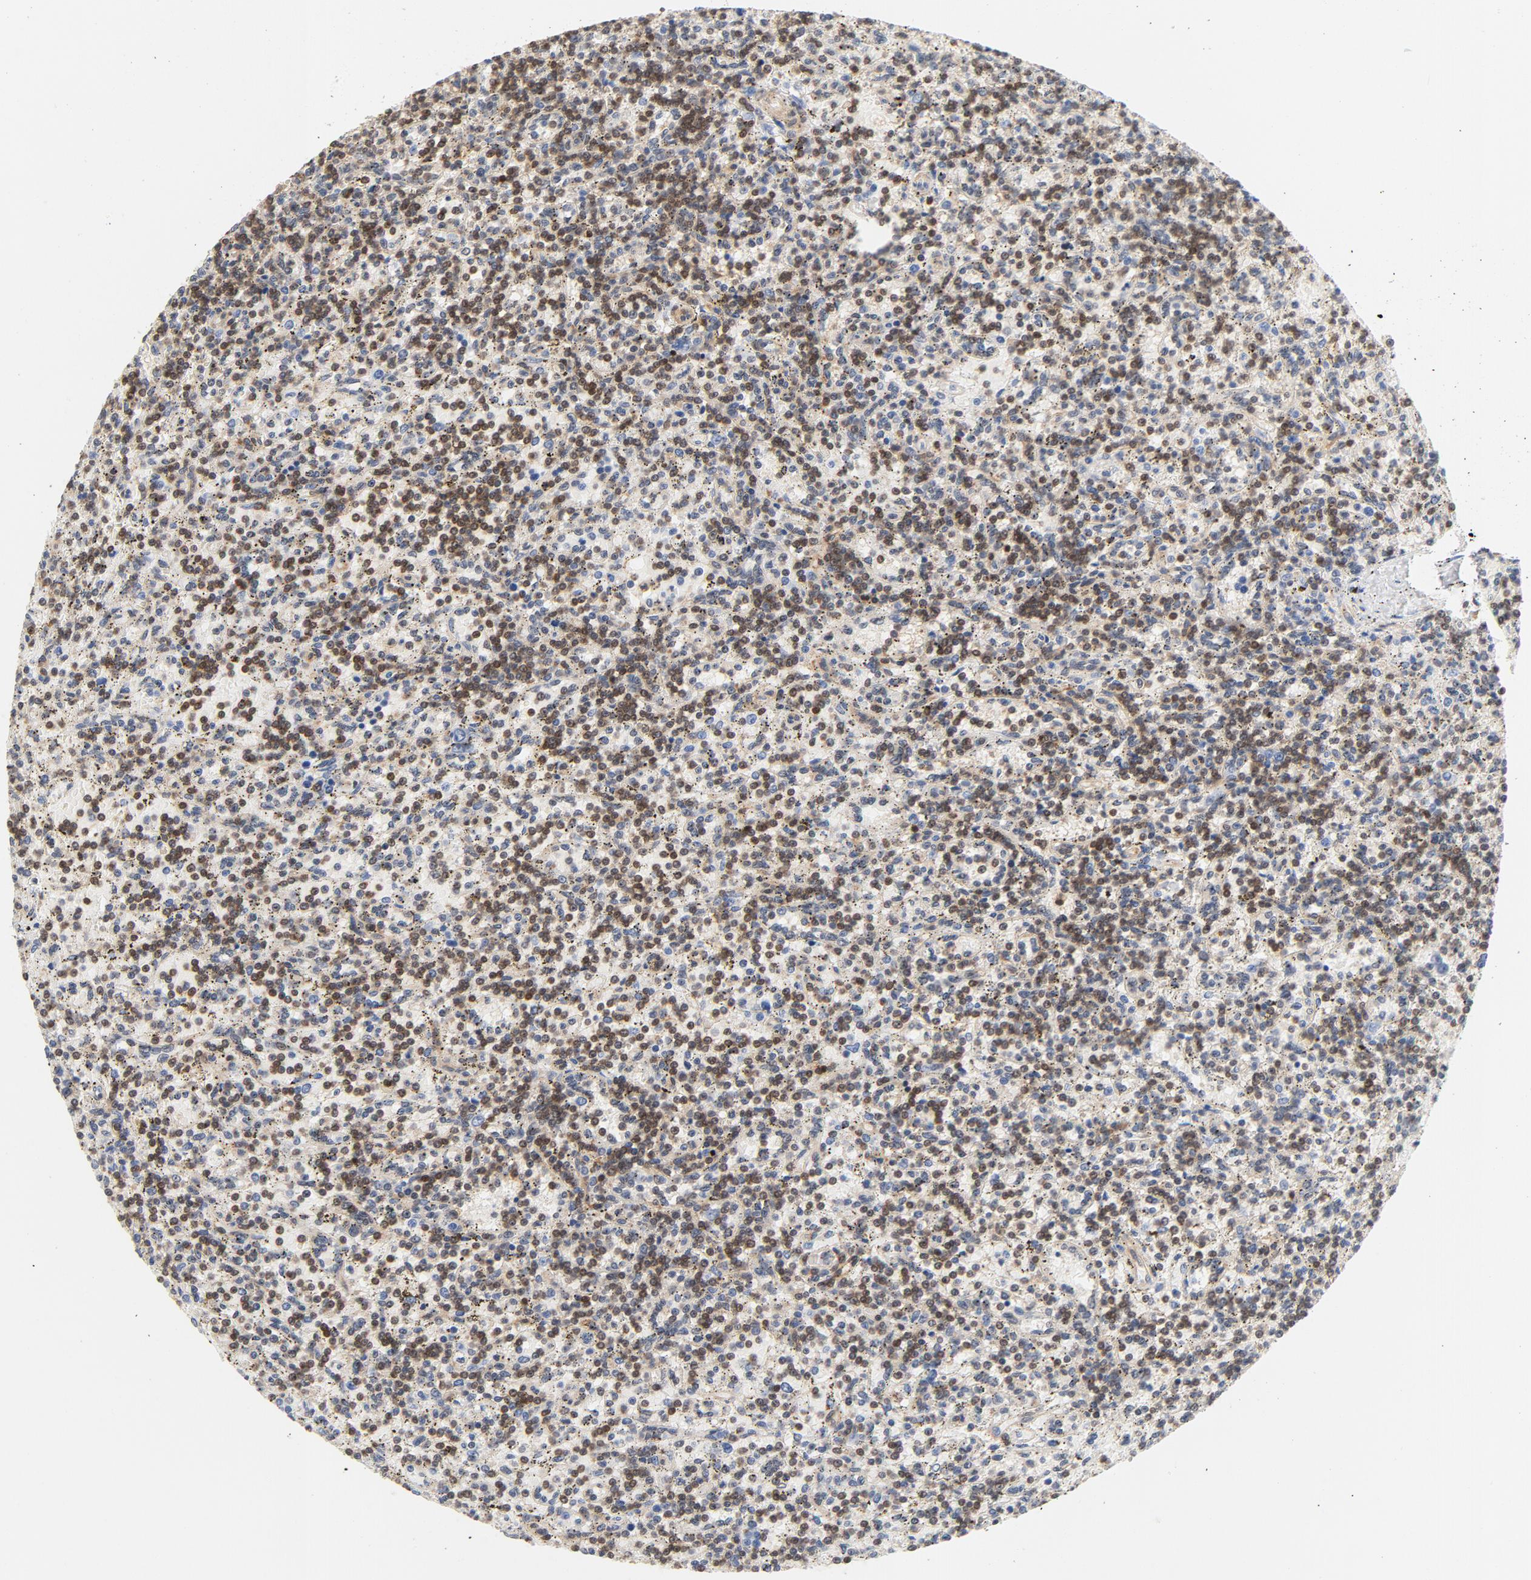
{"staining": {"intensity": "strong", "quantity": "25%-75%", "location": "nuclear"}, "tissue": "lymphoma", "cell_type": "Tumor cells", "image_type": "cancer", "snomed": [{"axis": "morphology", "description": "Malignant lymphoma, non-Hodgkin's type, Low grade"}, {"axis": "topography", "description": "Spleen"}], "caption": "The micrograph exhibits a brown stain indicating the presence of a protein in the nuclear of tumor cells in low-grade malignant lymphoma, non-Hodgkin's type.", "gene": "CDKN1B", "patient": {"sex": "male", "age": 73}}